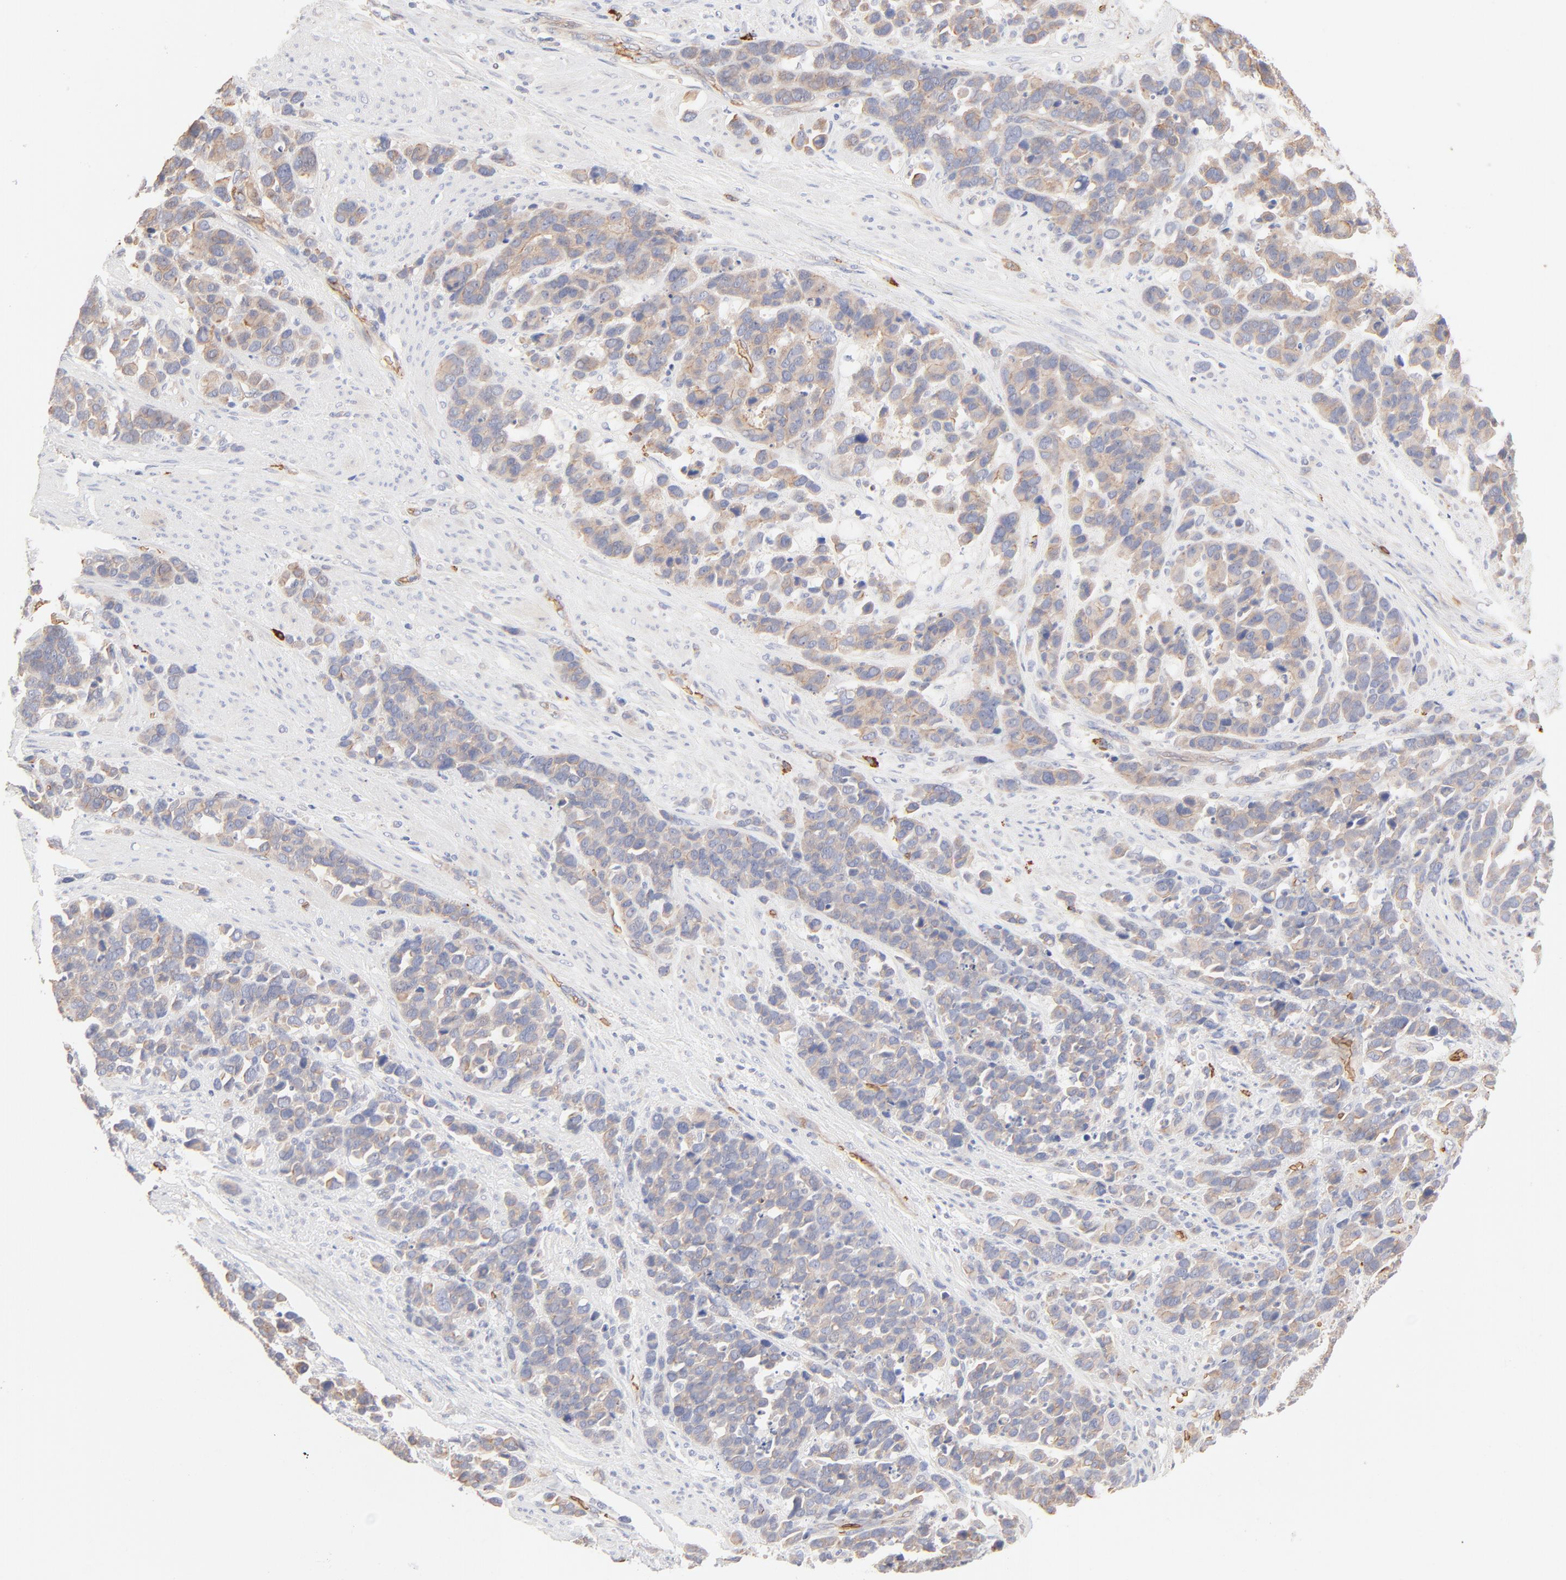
{"staining": {"intensity": "weak", "quantity": ">75%", "location": "cytoplasmic/membranous"}, "tissue": "stomach cancer", "cell_type": "Tumor cells", "image_type": "cancer", "snomed": [{"axis": "morphology", "description": "Adenocarcinoma, NOS"}, {"axis": "topography", "description": "Stomach, upper"}], "caption": "Protein staining of stomach adenocarcinoma tissue shows weak cytoplasmic/membranous positivity in approximately >75% of tumor cells.", "gene": "SPTB", "patient": {"sex": "male", "age": 71}}